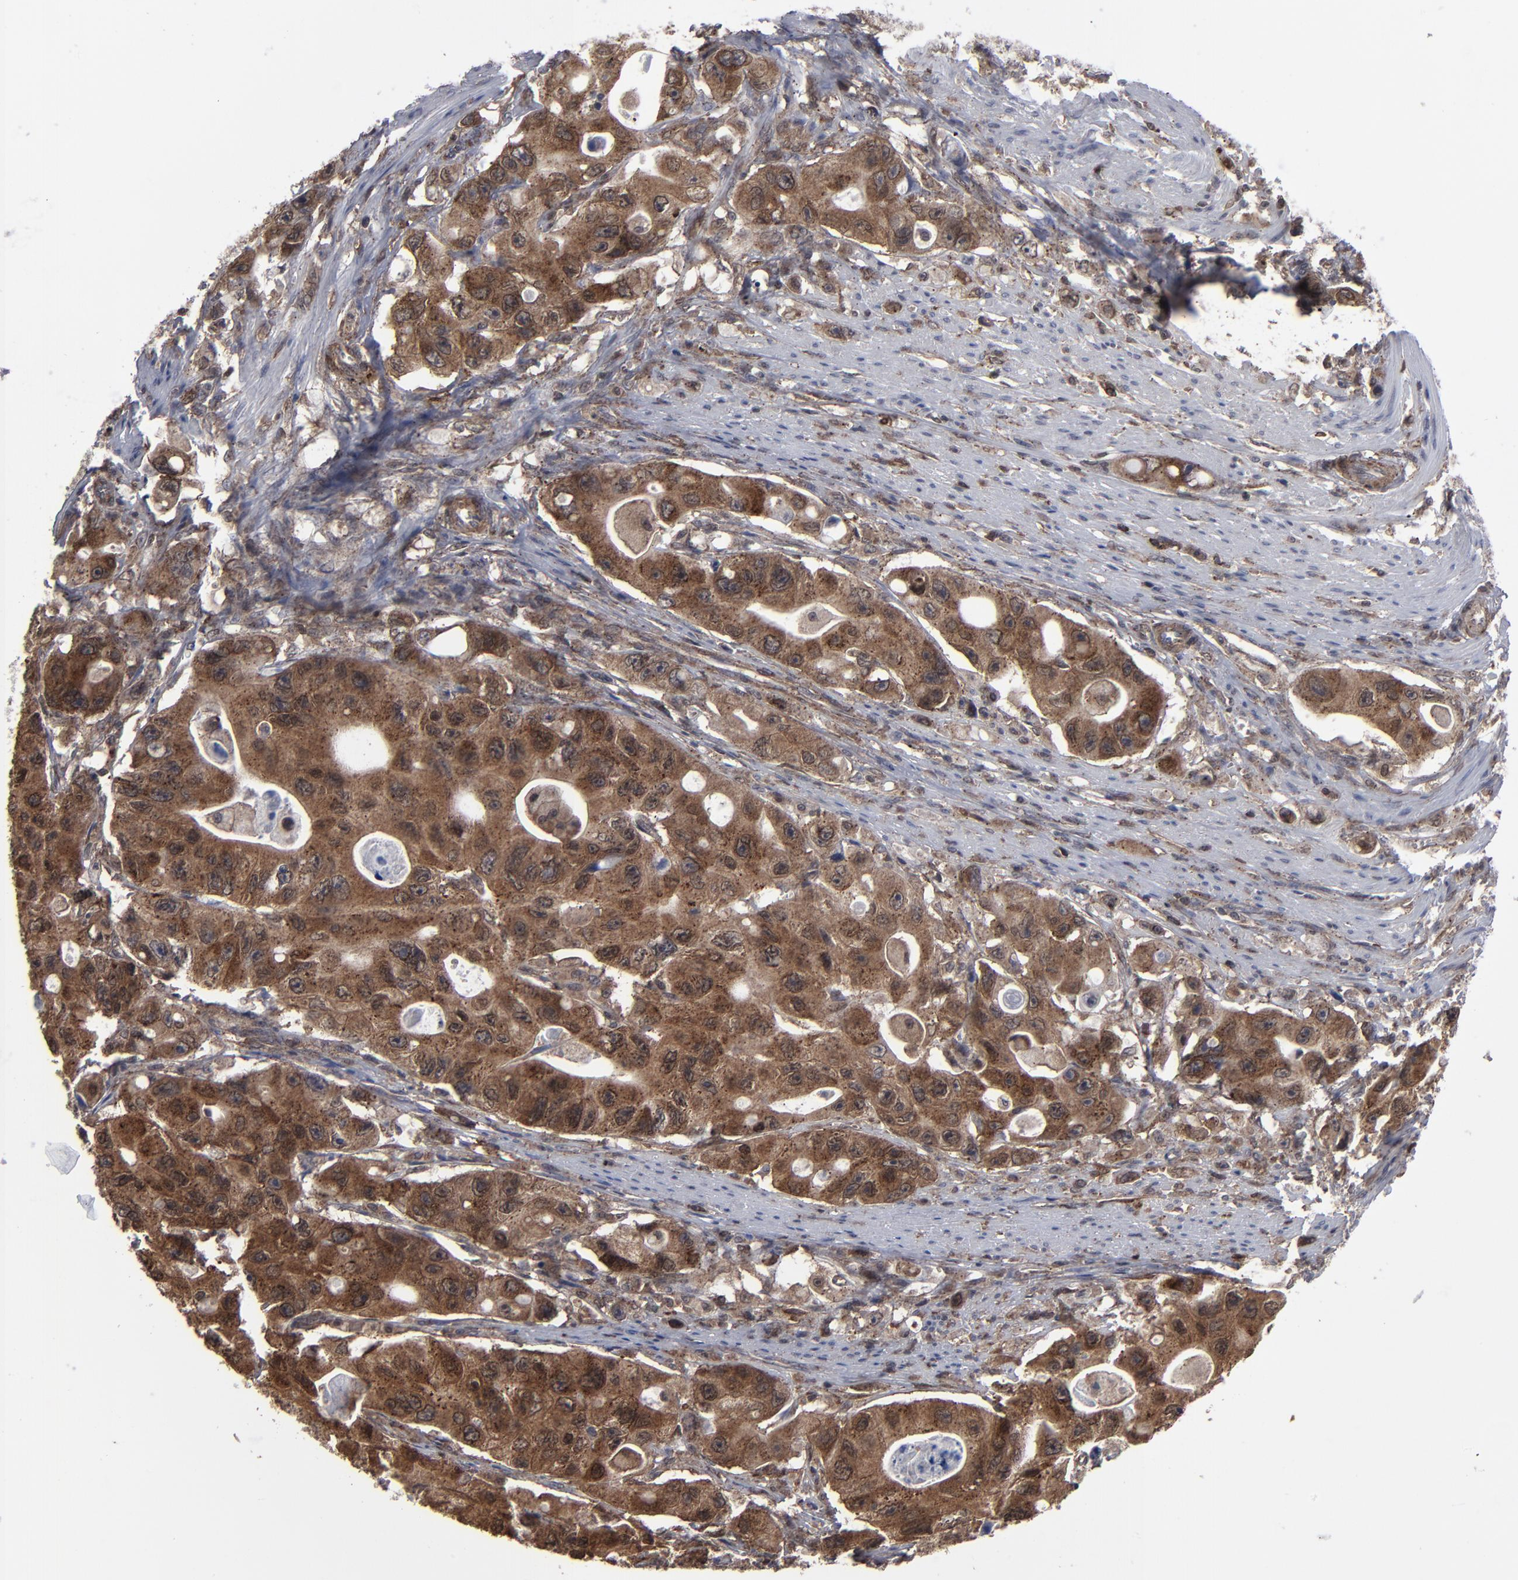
{"staining": {"intensity": "strong", "quantity": ">75%", "location": "cytoplasmic/membranous,nuclear"}, "tissue": "colorectal cancer", "cell_type": "Tumor cells", "image_type": "cancer", "snomed": [{"axis": "morphology", "description": "Adenocarcinoma, NOS"}, {"axis": "topography", "description": "Colon"}], "caption": "Protein staining shows strong cytoplasmic/membranous and nuclear expression in approximately >75% of tumor cells in colorectal cancer.", "gene": "KIAA2026", "patient": {"sex": "female", "age": 46}}